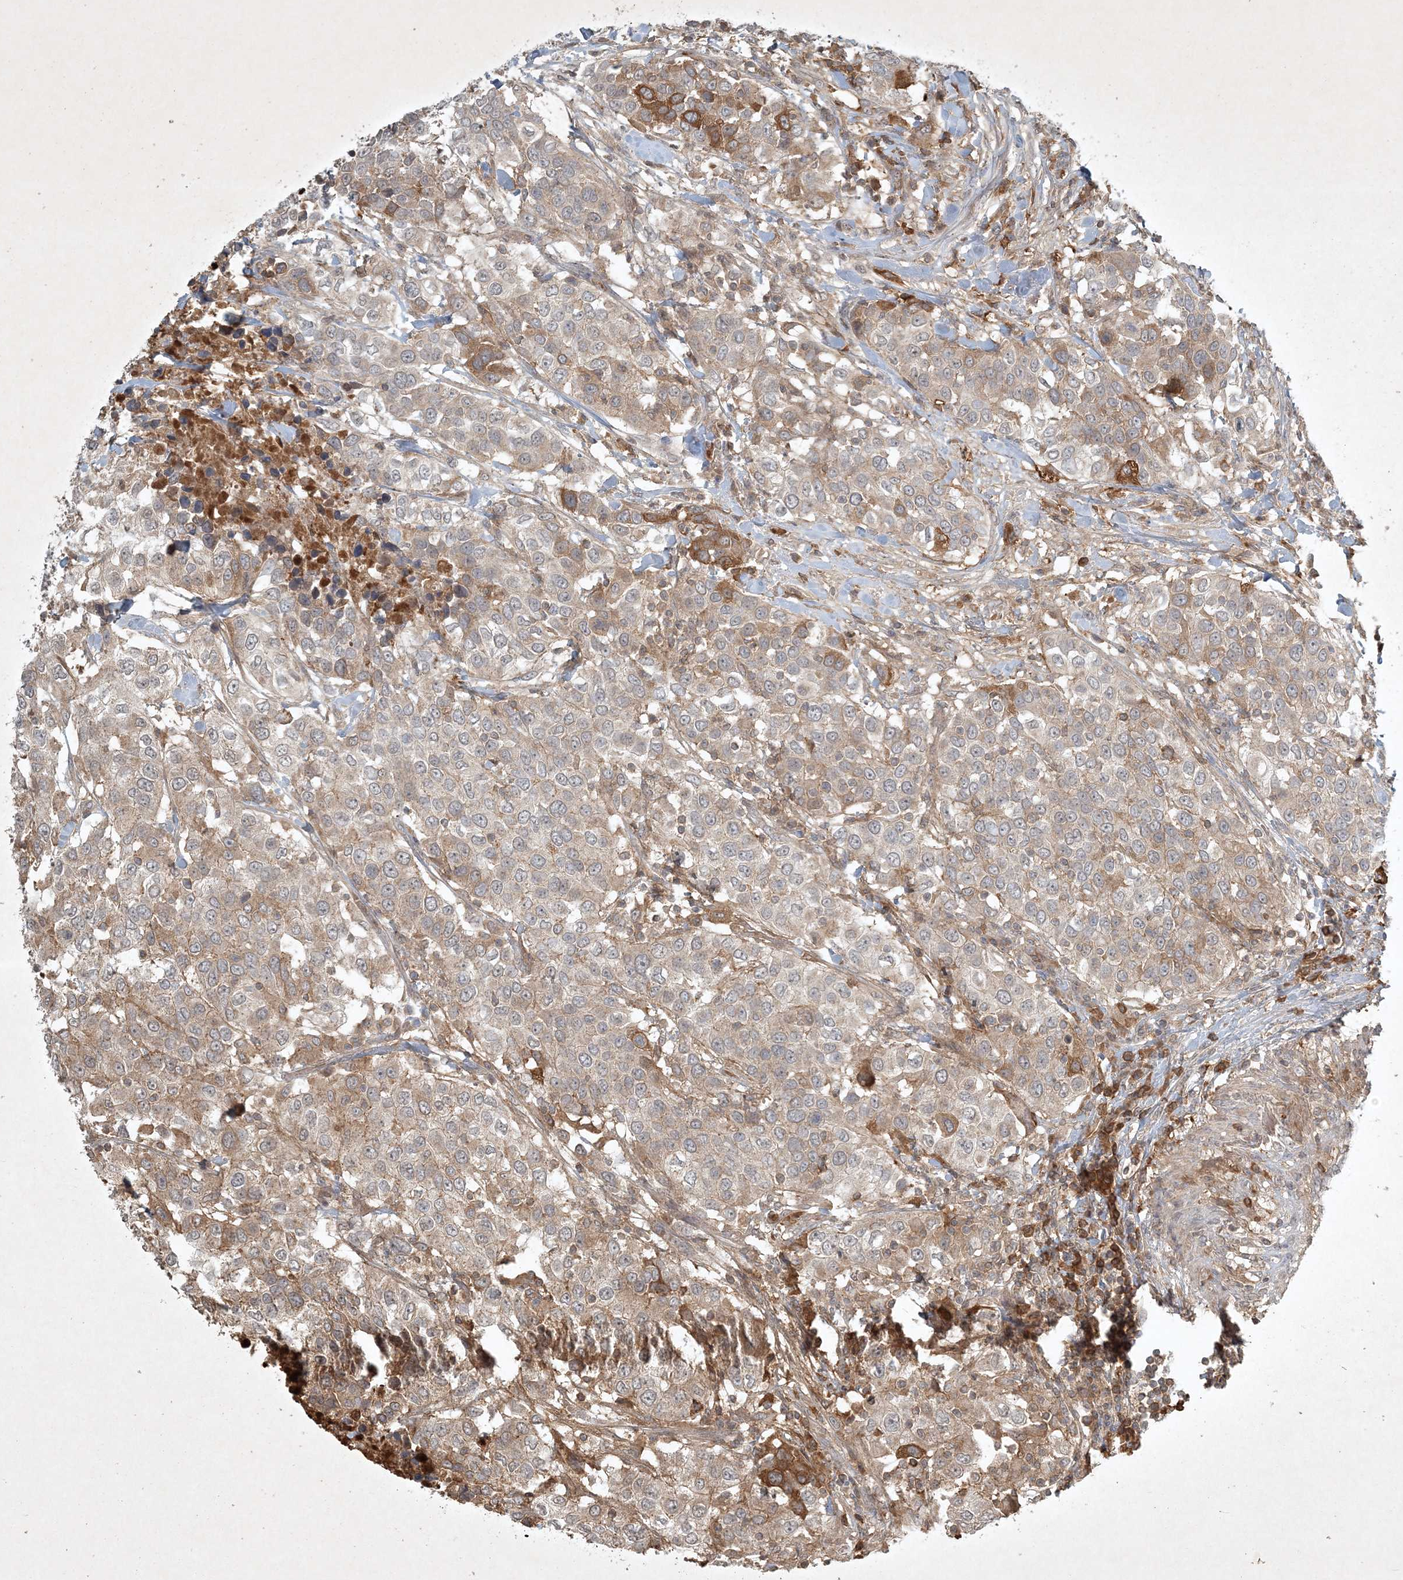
{"staining": {"intensity": "moderate", "quantity": "<25%", "location": "cytoplasmic/membranous"}, "tissue": "urothelial cancer", "cell_type": "Tumor cells", "image_type": "cancer", "snomed": [{"axis": "morphology", "description": "Urothelial carcinoma, High grade"}, {"axis": "topography", "description": "Urinary bladder"}], "caption": "Urothelial cancer tissue displays moderate cytoplasmic/membranous positivity in approximately <25% of tumor cells, visualized by immunohistochemistry.", "gene": "TNFAIP6", "patient": {"sex": "female", "age": 80}}